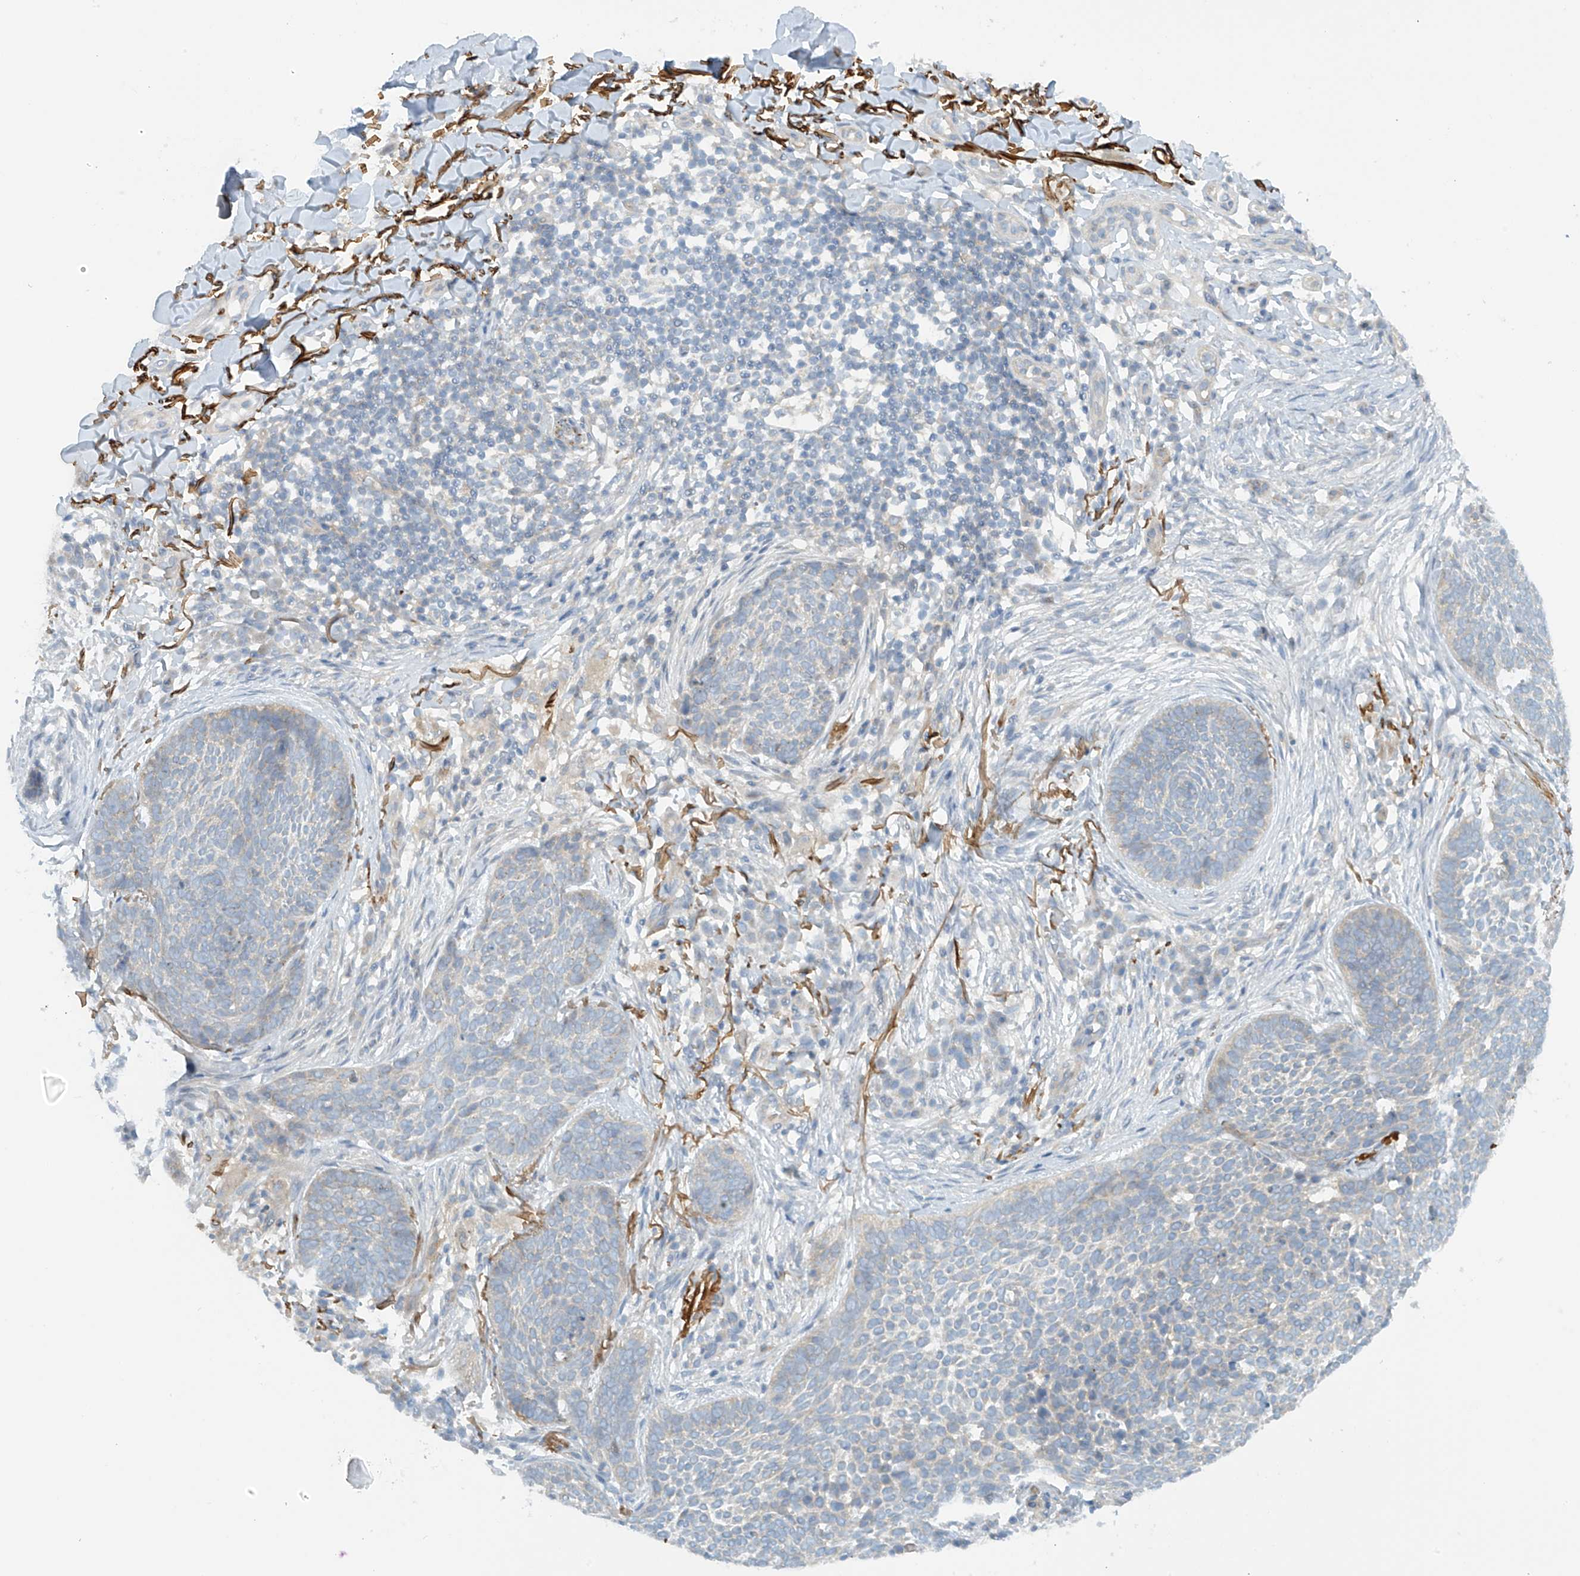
{"staining": {"intensity": "negative", "quantity": "none", "location": "none"}, "tissue": "skin cancer", "cell_type": "Tumor cells", "image_type": "cancer", "snomed": [{"axis": "morphology", "description": "Basal cell carcinoma"}, {"axis": "topography", "description": "Skin"}], "caption": "Micrograph shows no protein expression in tumor cells of skin cancer (basal cell carcinoma) tissue.", "gene": "FSD1L", "patient": {"sex": "female", "age": 64}}